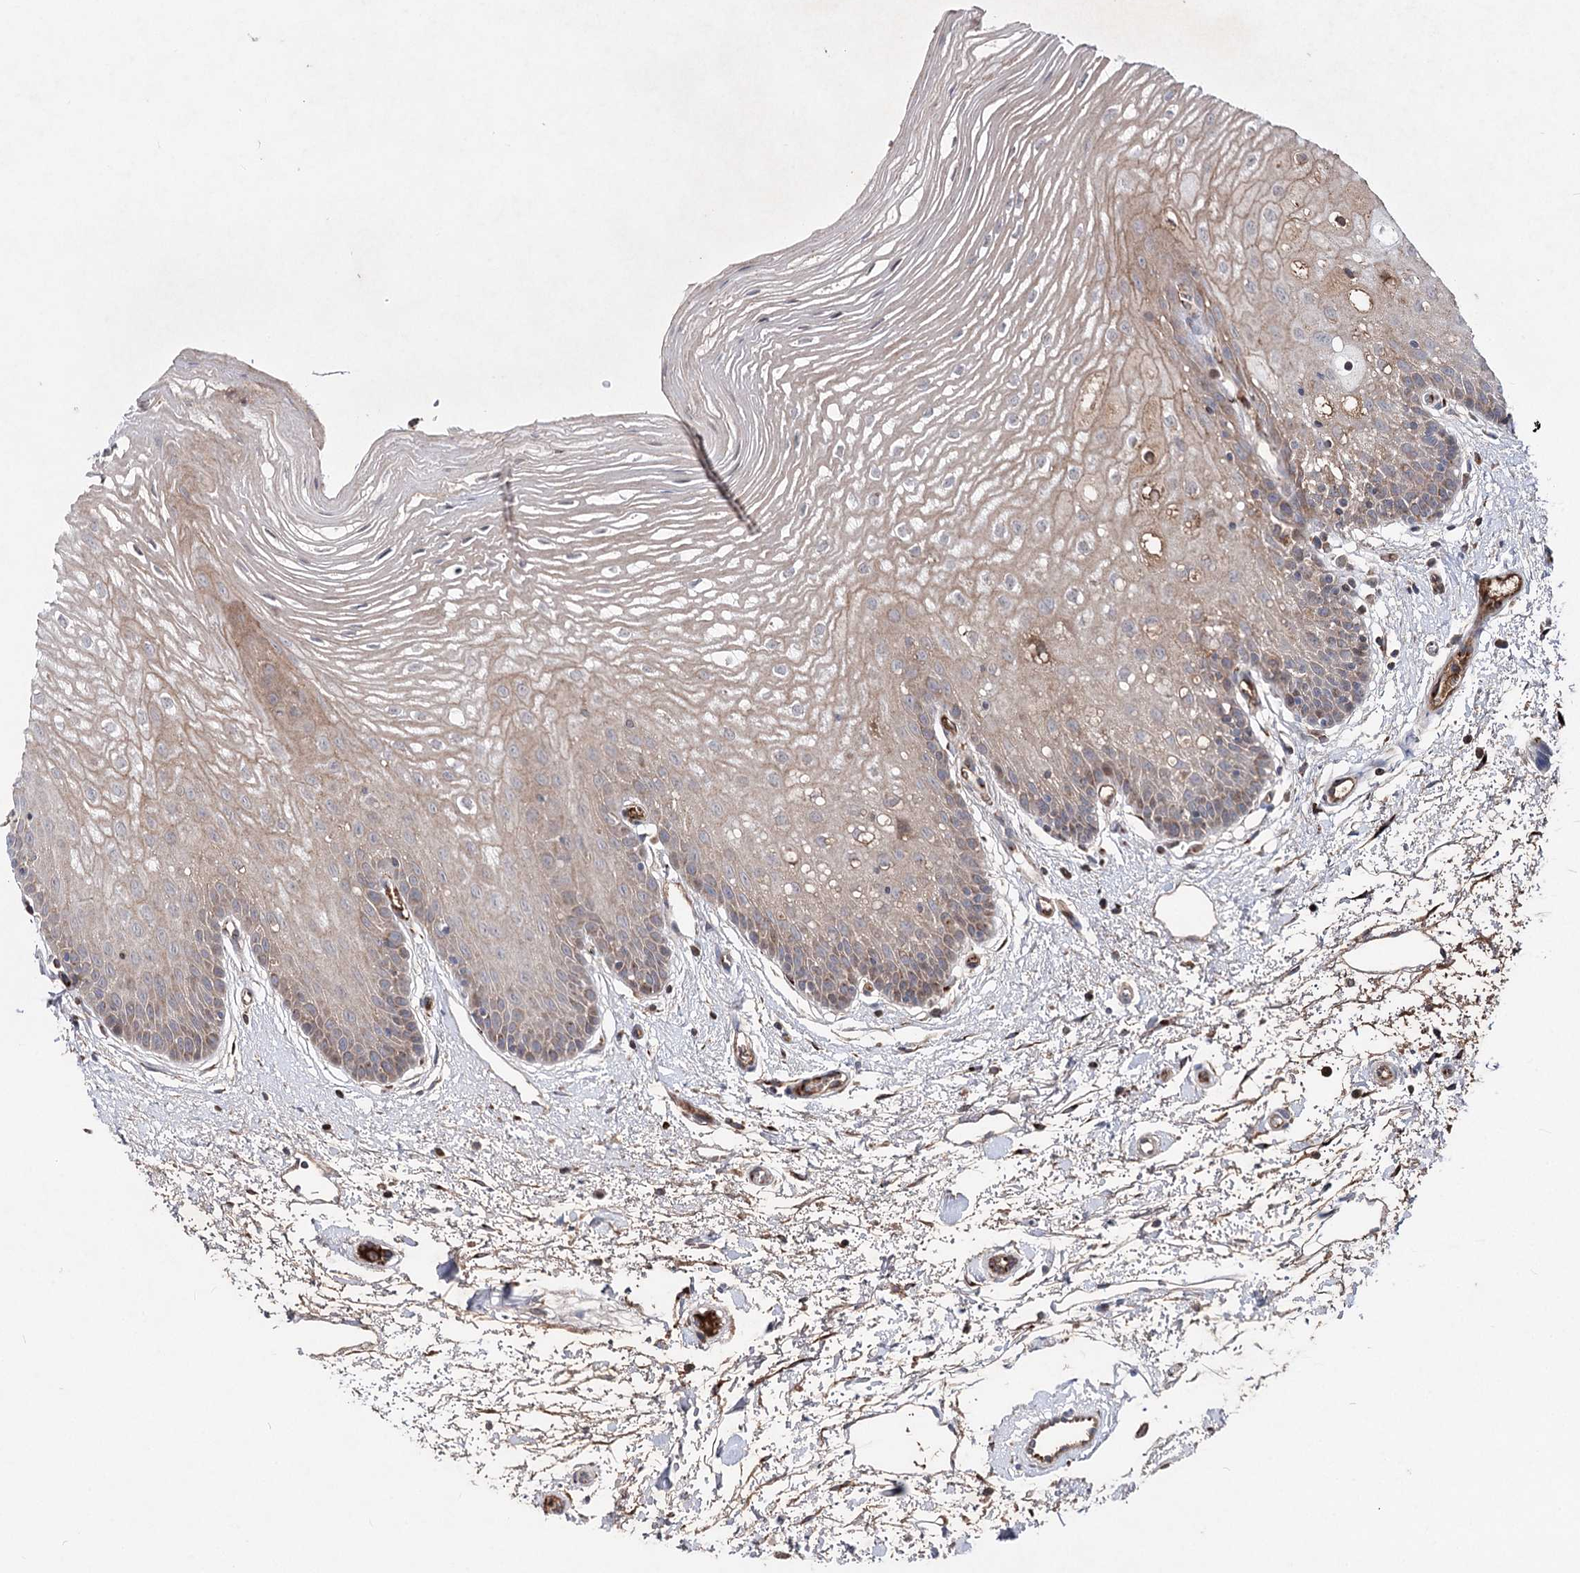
{"staining": {"intensity": "moderate", "quantity": "25%-75%", "location": "cytoplasmic/membranous"}, "tissue": "oral mucosa", "cell_type": "Squamous epithelial cells", "image_type": "normal", "snomed": [{"axis": "morphology", "description": "Normal tissue, NOS"}, {"axis": "topography", "description": "Oral tissue"}, {"axis": "topography", "description": "Tounge, NOS"}], "caption": "Brown immunohistochemical staining in unremarkable human oral mucosa exhibits moderate cytoplasmic/membranous staining in approximately 25%-75% of squamous epithelial cells.", "gene": "ARHGAP20", "patient": {"sex": "female", "age": 73}}